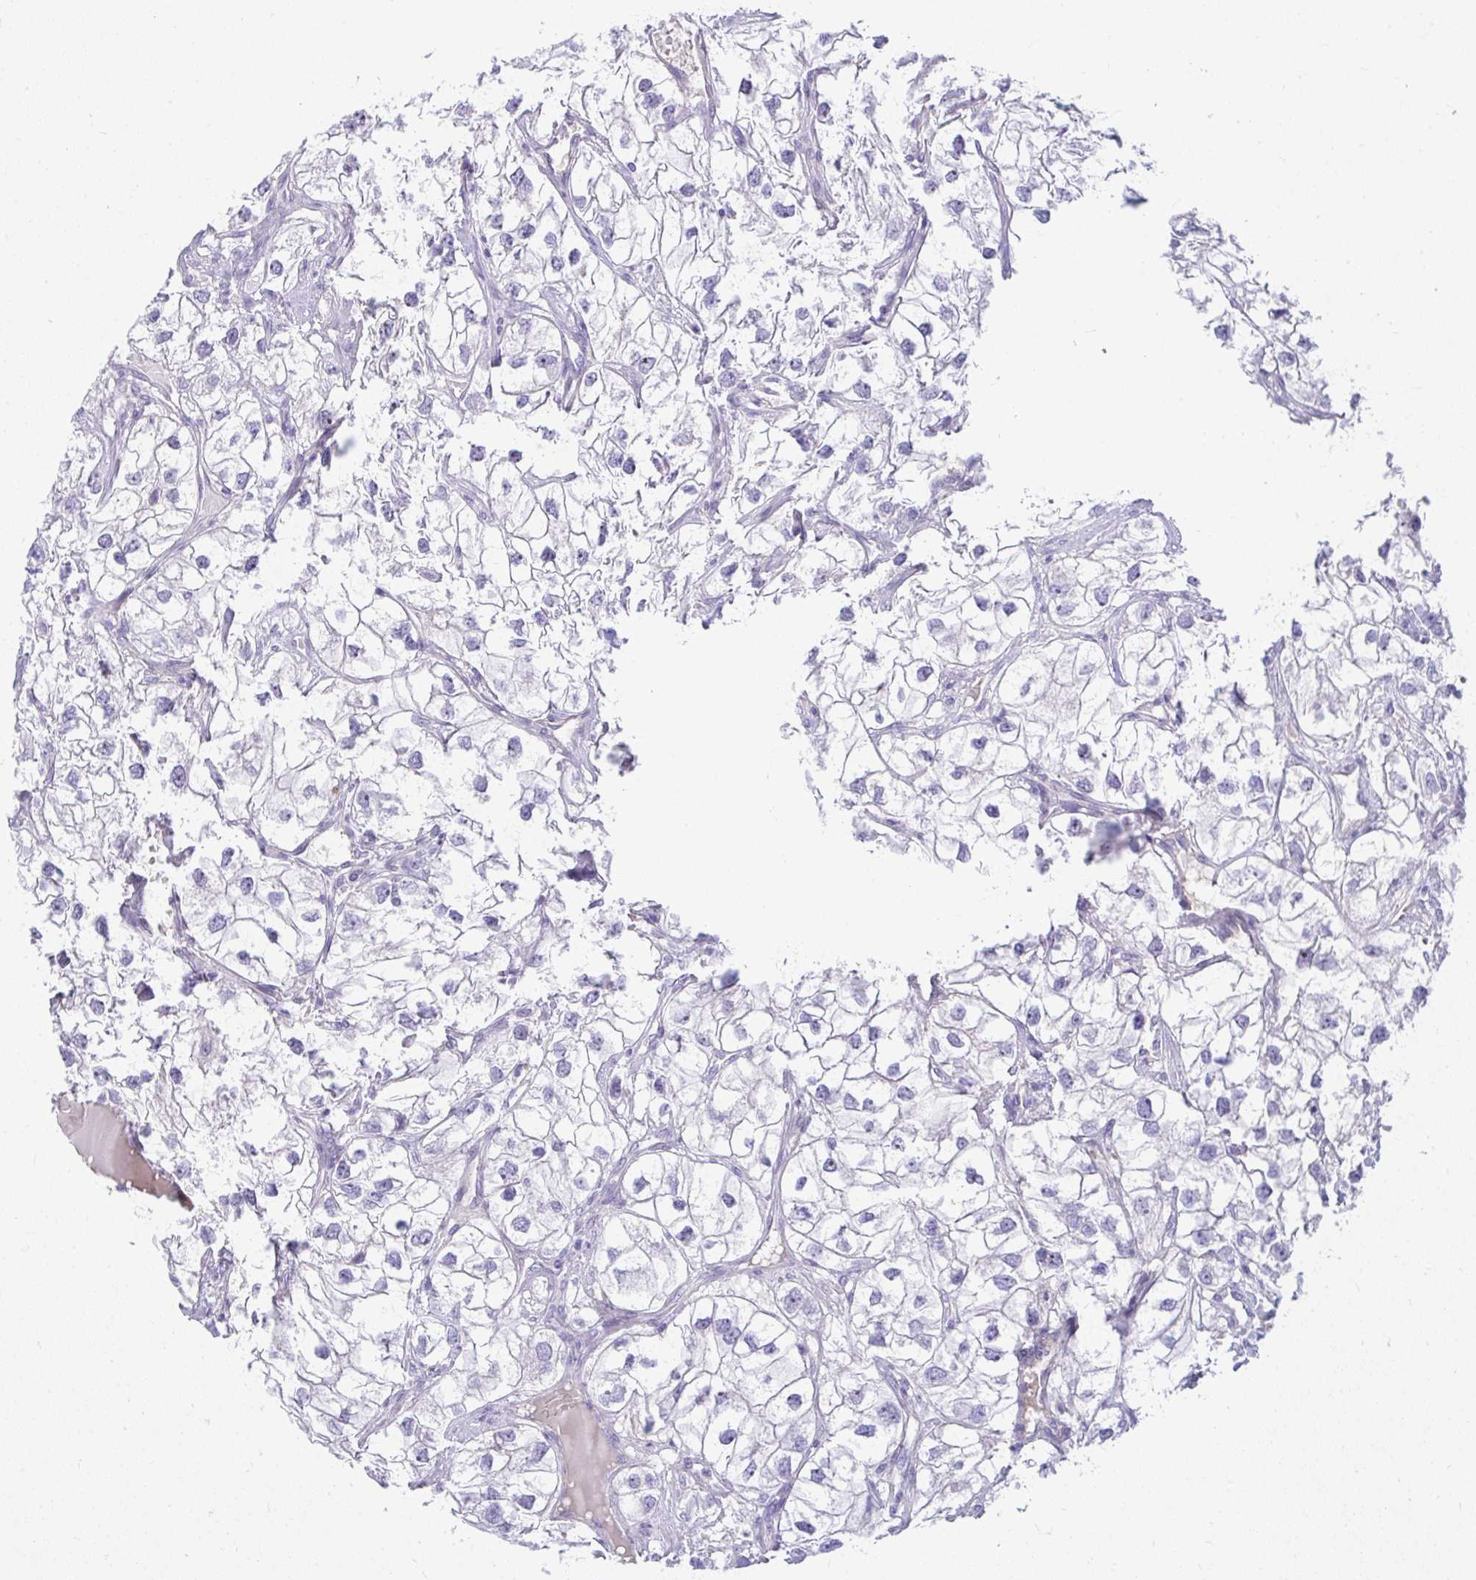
{"staining": {"intensity": "negative", "quantity": "none", "location": "none"}, "tissue": "renal cancer", "cell_type": "Tumor cells", "image_type": "cancer", "snomed": [{"axis": "morphology", "description": "Adenocarcinoma, NOS"}, {"axis": "topography", "description": "Kidney"}], "caption": "DAB (3,3'-diaminobenzidine) immunohistochemical staining of renal cancer exhibits no significant staining in tumor cells.", "gene": "LRRC36", "patient": {"sex": "male", "age": 59}}